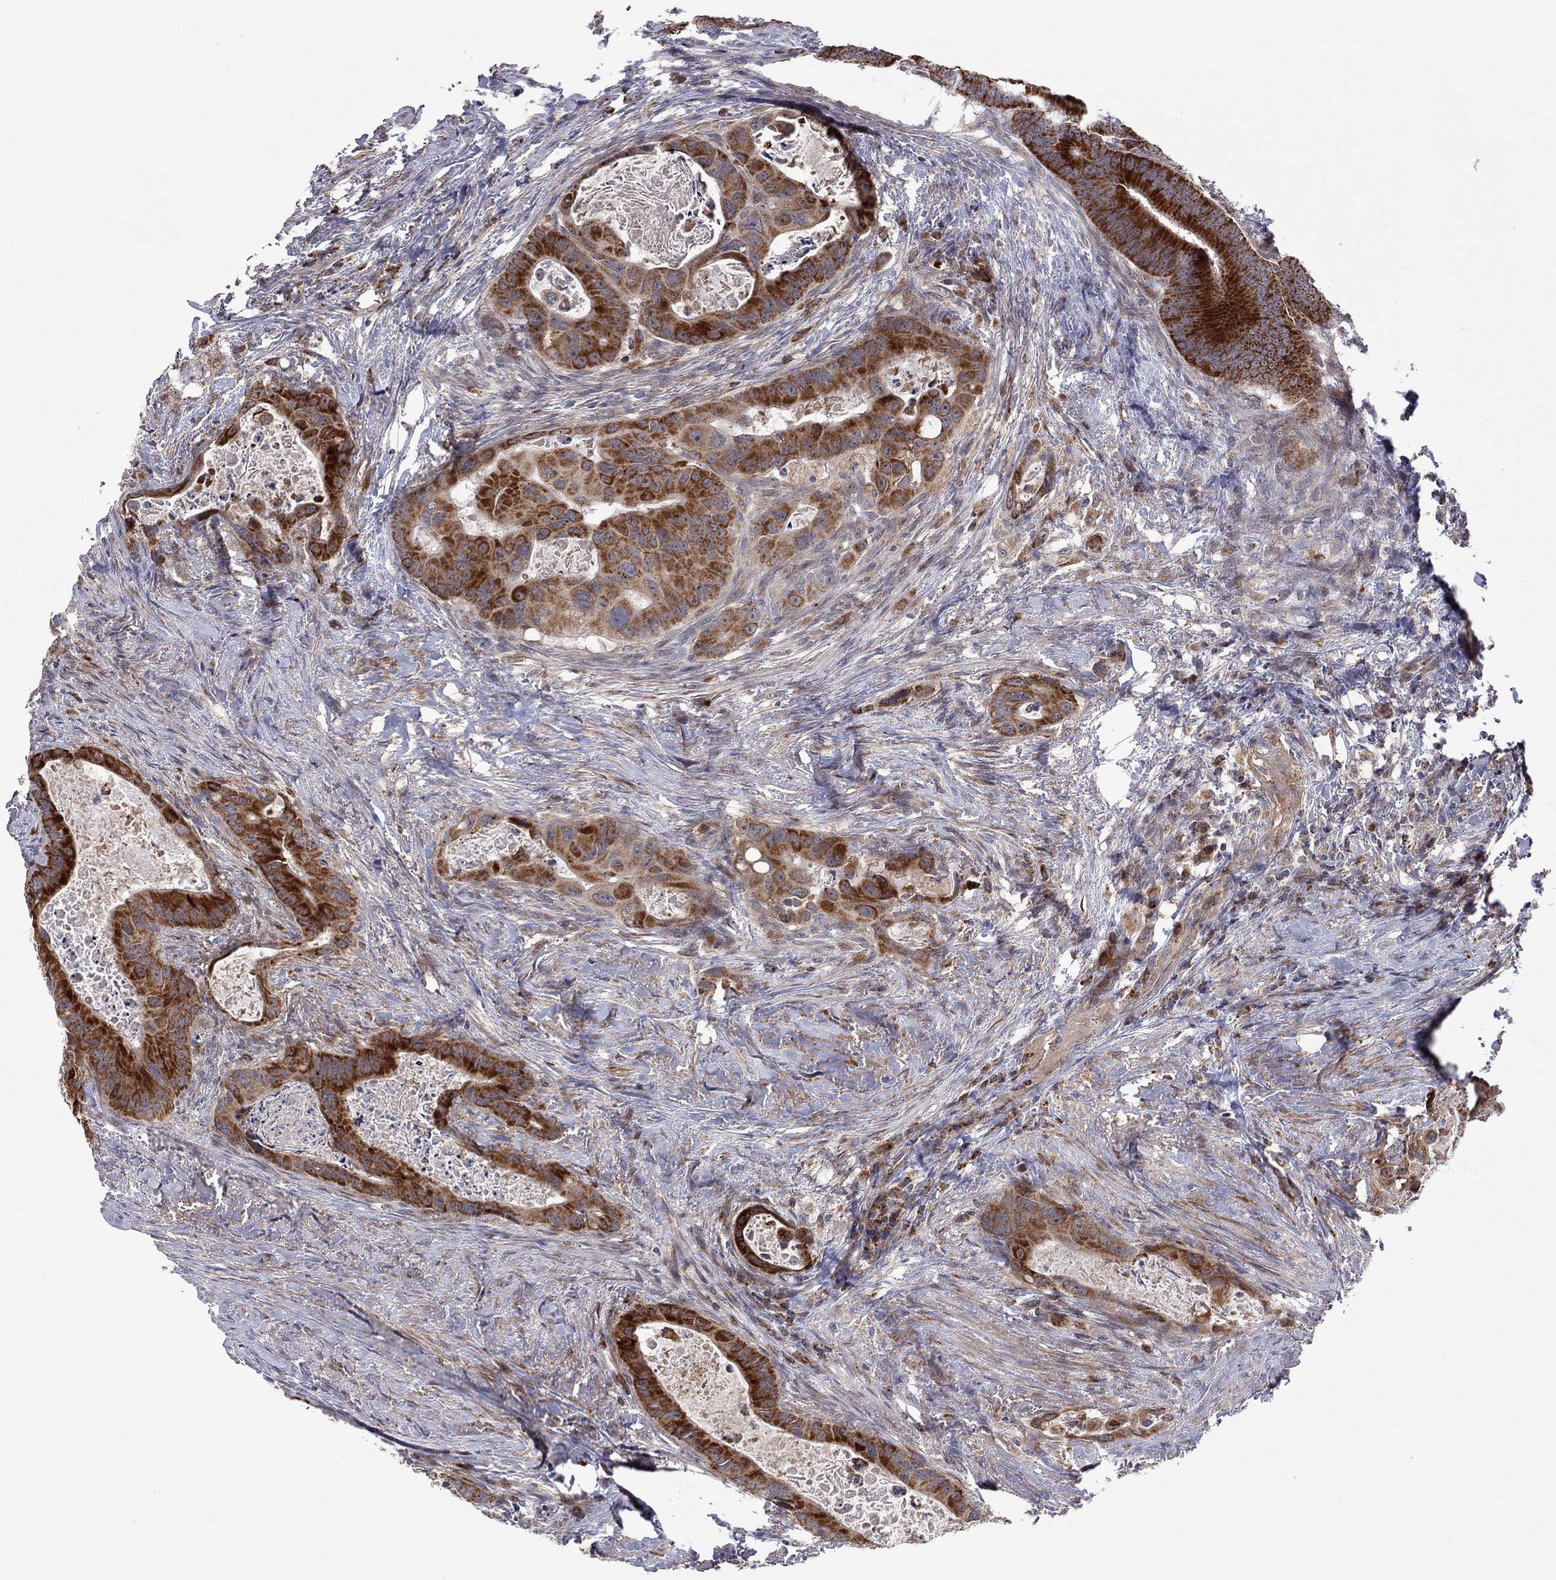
{"staining": {"intensity": "strong", "quantity": "25%-75%", "location": "cytoplasmic/membranous"}, "tissue": "colorectal cancer", "cell_type": "Tumor cells", "image_type": "cancer", "snomed": [{"axis": "morphology", "description": "Adenocarcinoma, NOS"}, {"axis": "topography", "description": "Rectum"}], "caption": "Immunohistochemistry of colorectal cancer exhibits high levels of strong cytoplasmic/membranous expression in approximately 25%-75% of tumor cells.", "gene": "IDS", "patient": {"sex": "male", "age": 64}}